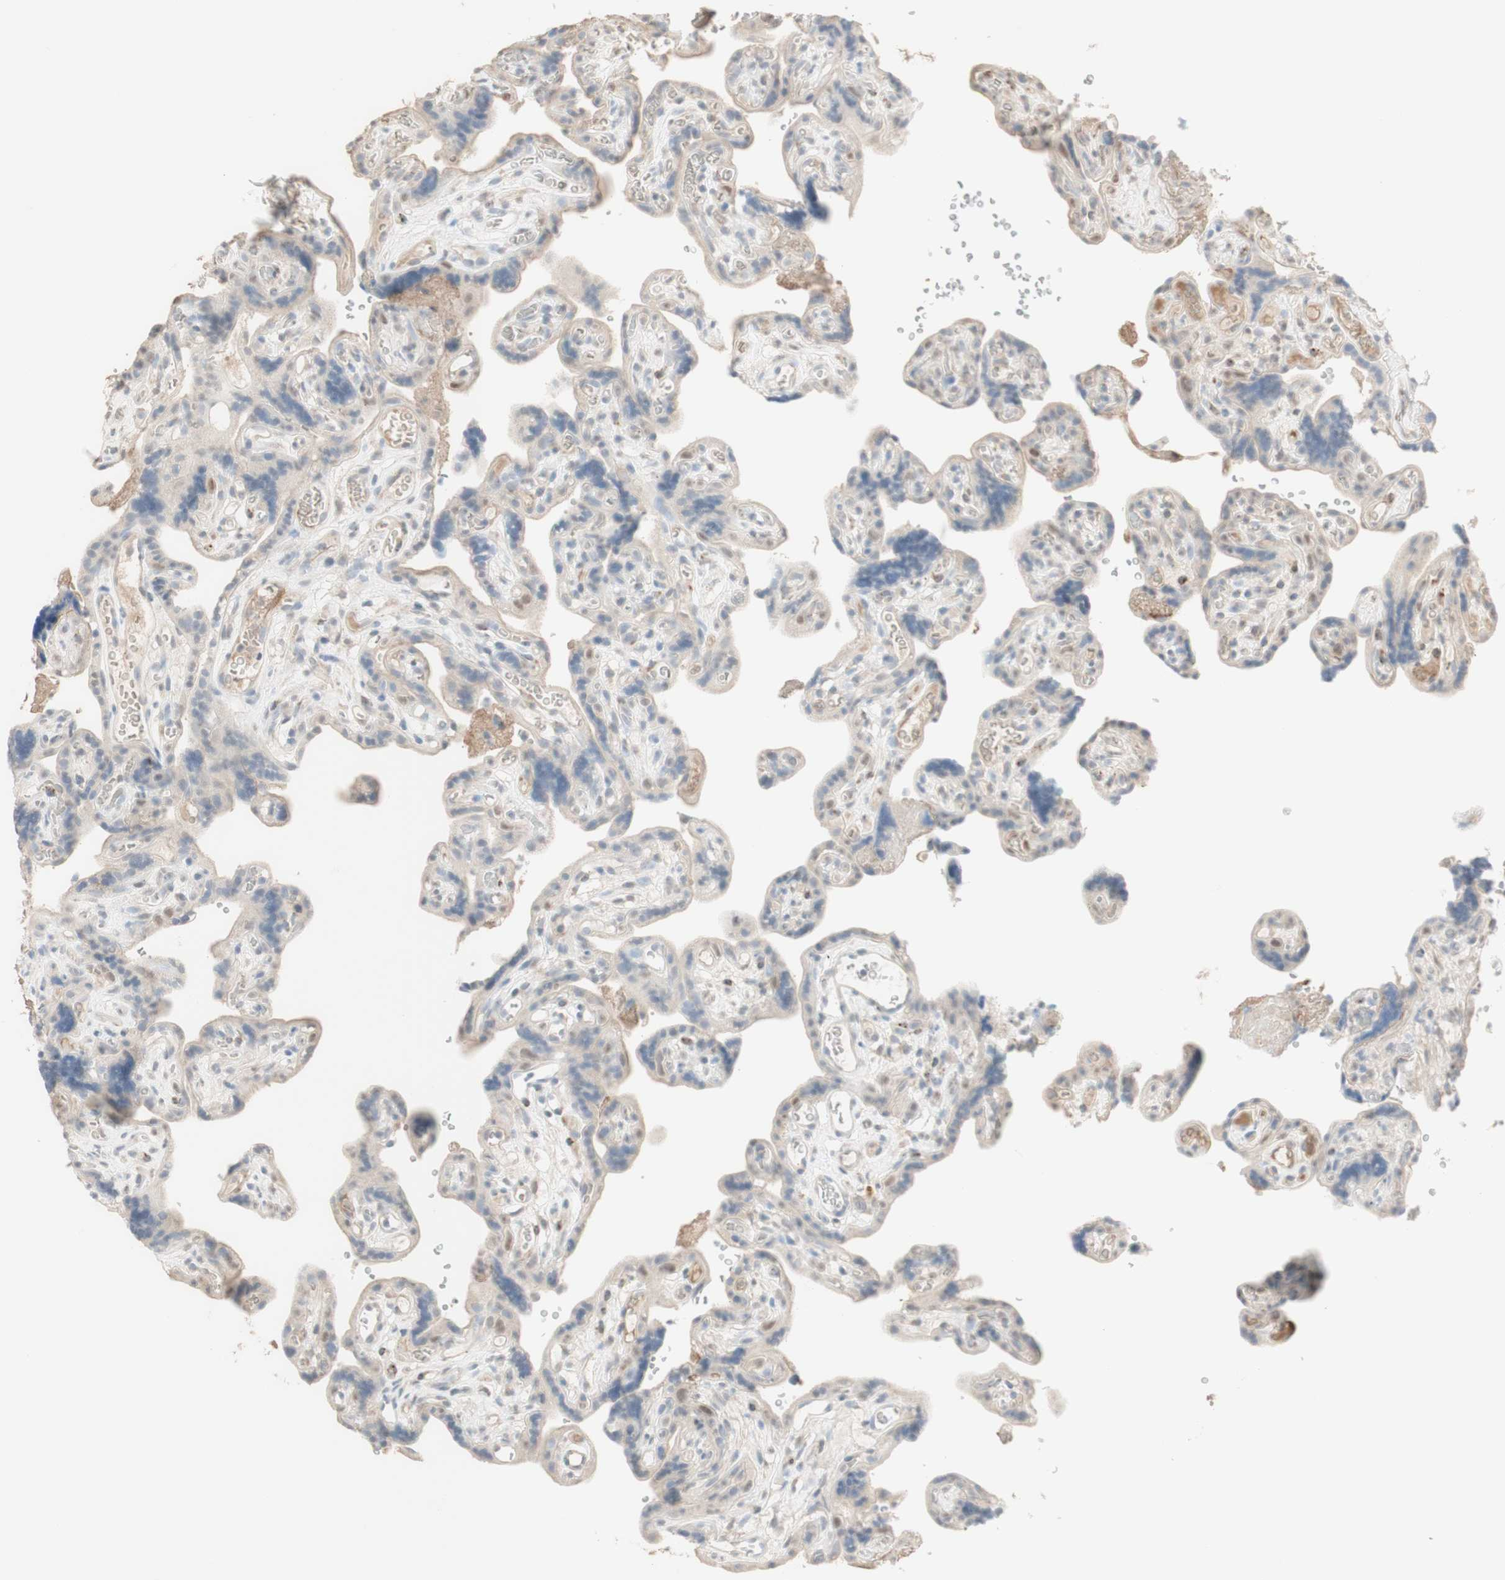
{"staining": {"intensity": "weak", "quantity": ">75%", "location": "cytoplasmic/membranous"}, "tissue": "placenta", "cell_type": "Decidual cells", "image_type": "normal", "snomed": [{"axis": "morphology", "description": "Normal tissue, NOS"}, {"axis": "topography", "description": "Placenta"}], "caption": "This is a photomicrograph of immunohistochemistry staining of normal placenta, which shows weak expression in the cytoplasmic/membranous of decidual cells.", "gene": "MUC3A", "patient": {"sex": "female", "age": 30}}